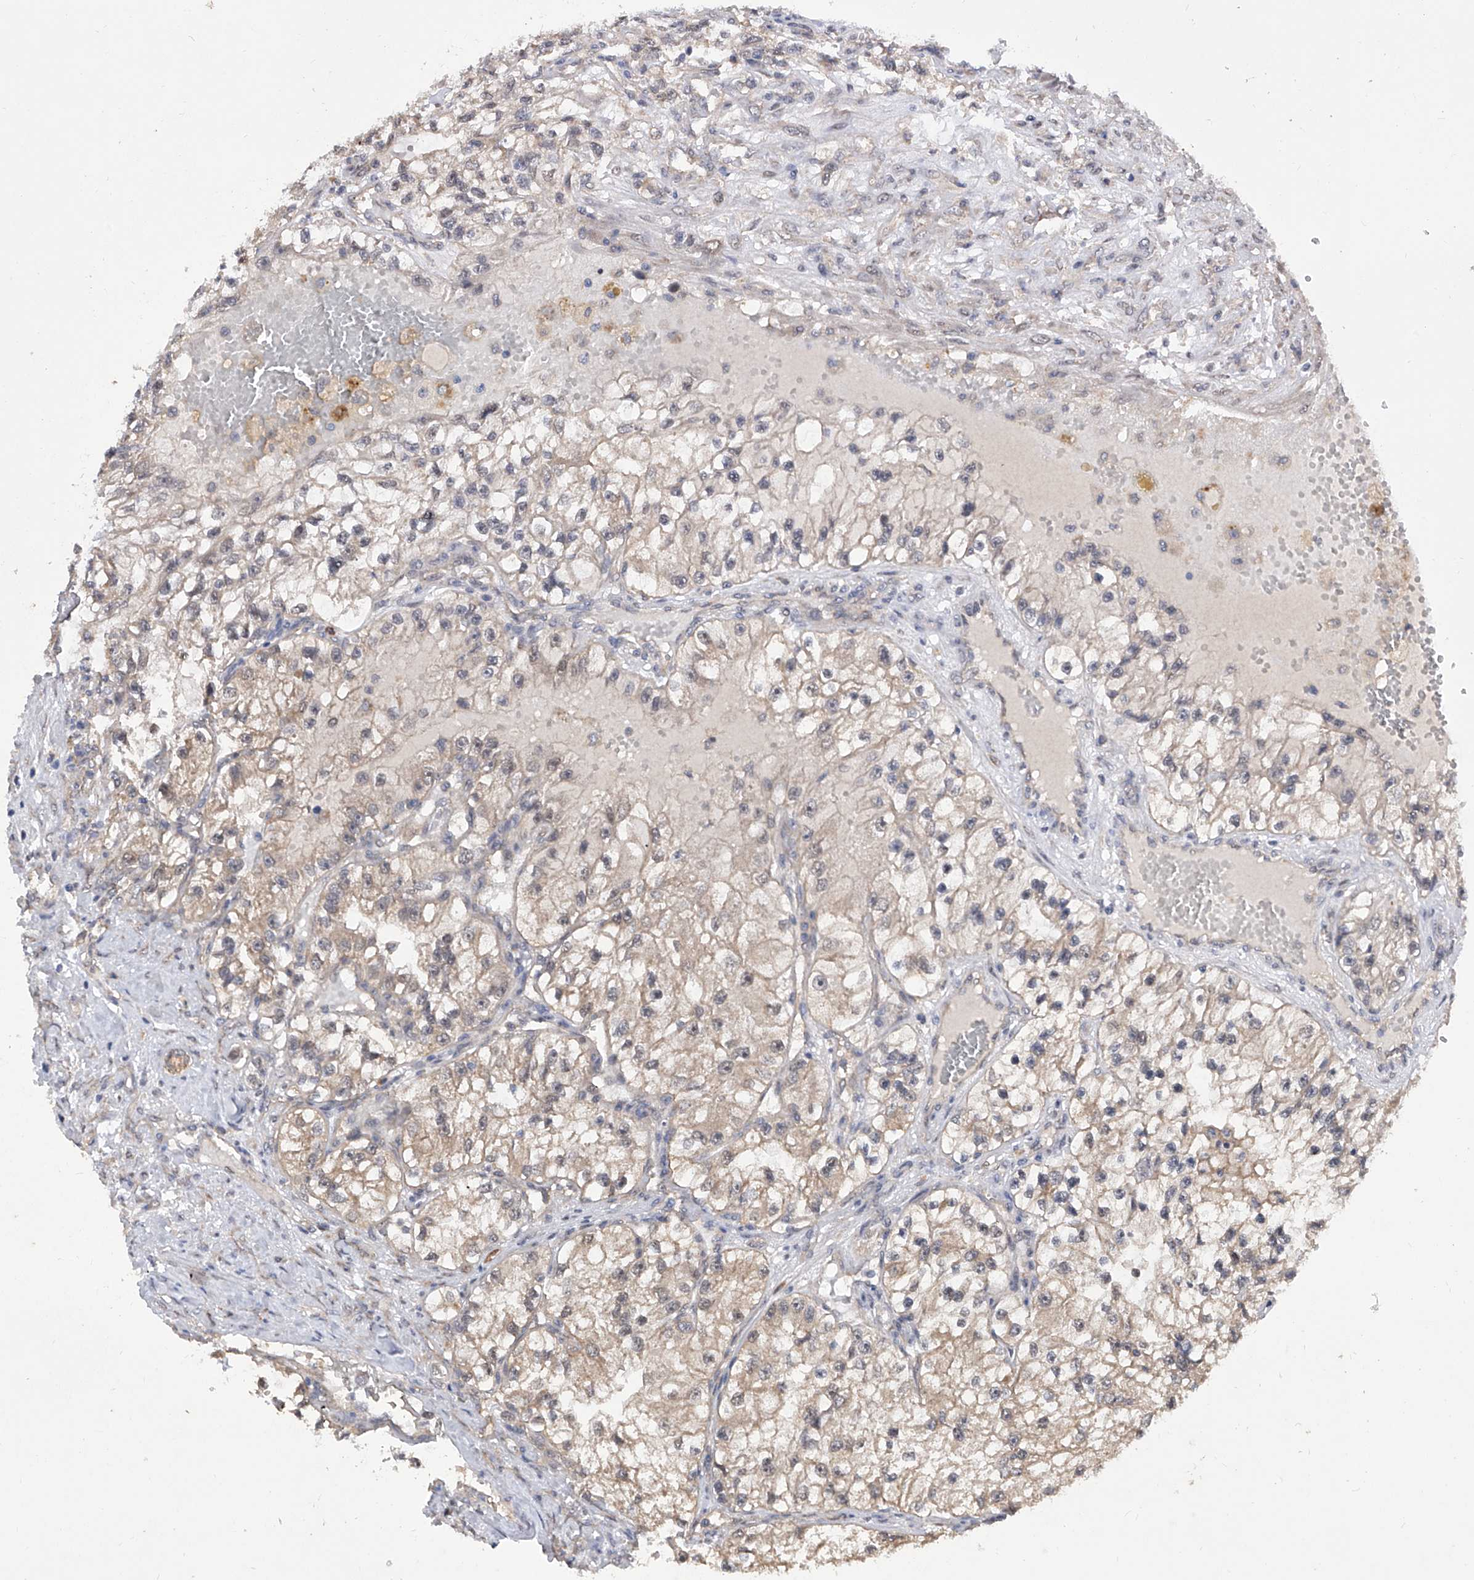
{"staining": {"intensity": "weak", "quantity": "<25%", "location": "cytoplasmic/membranous"}, "tissue": "renal cancer", "cell_type": "Tumor cells", "image_type": "cancer", "snomed": [{"axis": "morphology", "description": "Adenocarcinoma, NOS"}, {"axis": "topography", "description": "Kidney"}], "caption": "A high-resolution image shows immunohistochemistry (IHC) staining of adenocarcinoma (renal), which displays no significant staining in tumor cells.", "gene": "USP45", "patient": {"sex": "female", "age": 57}}